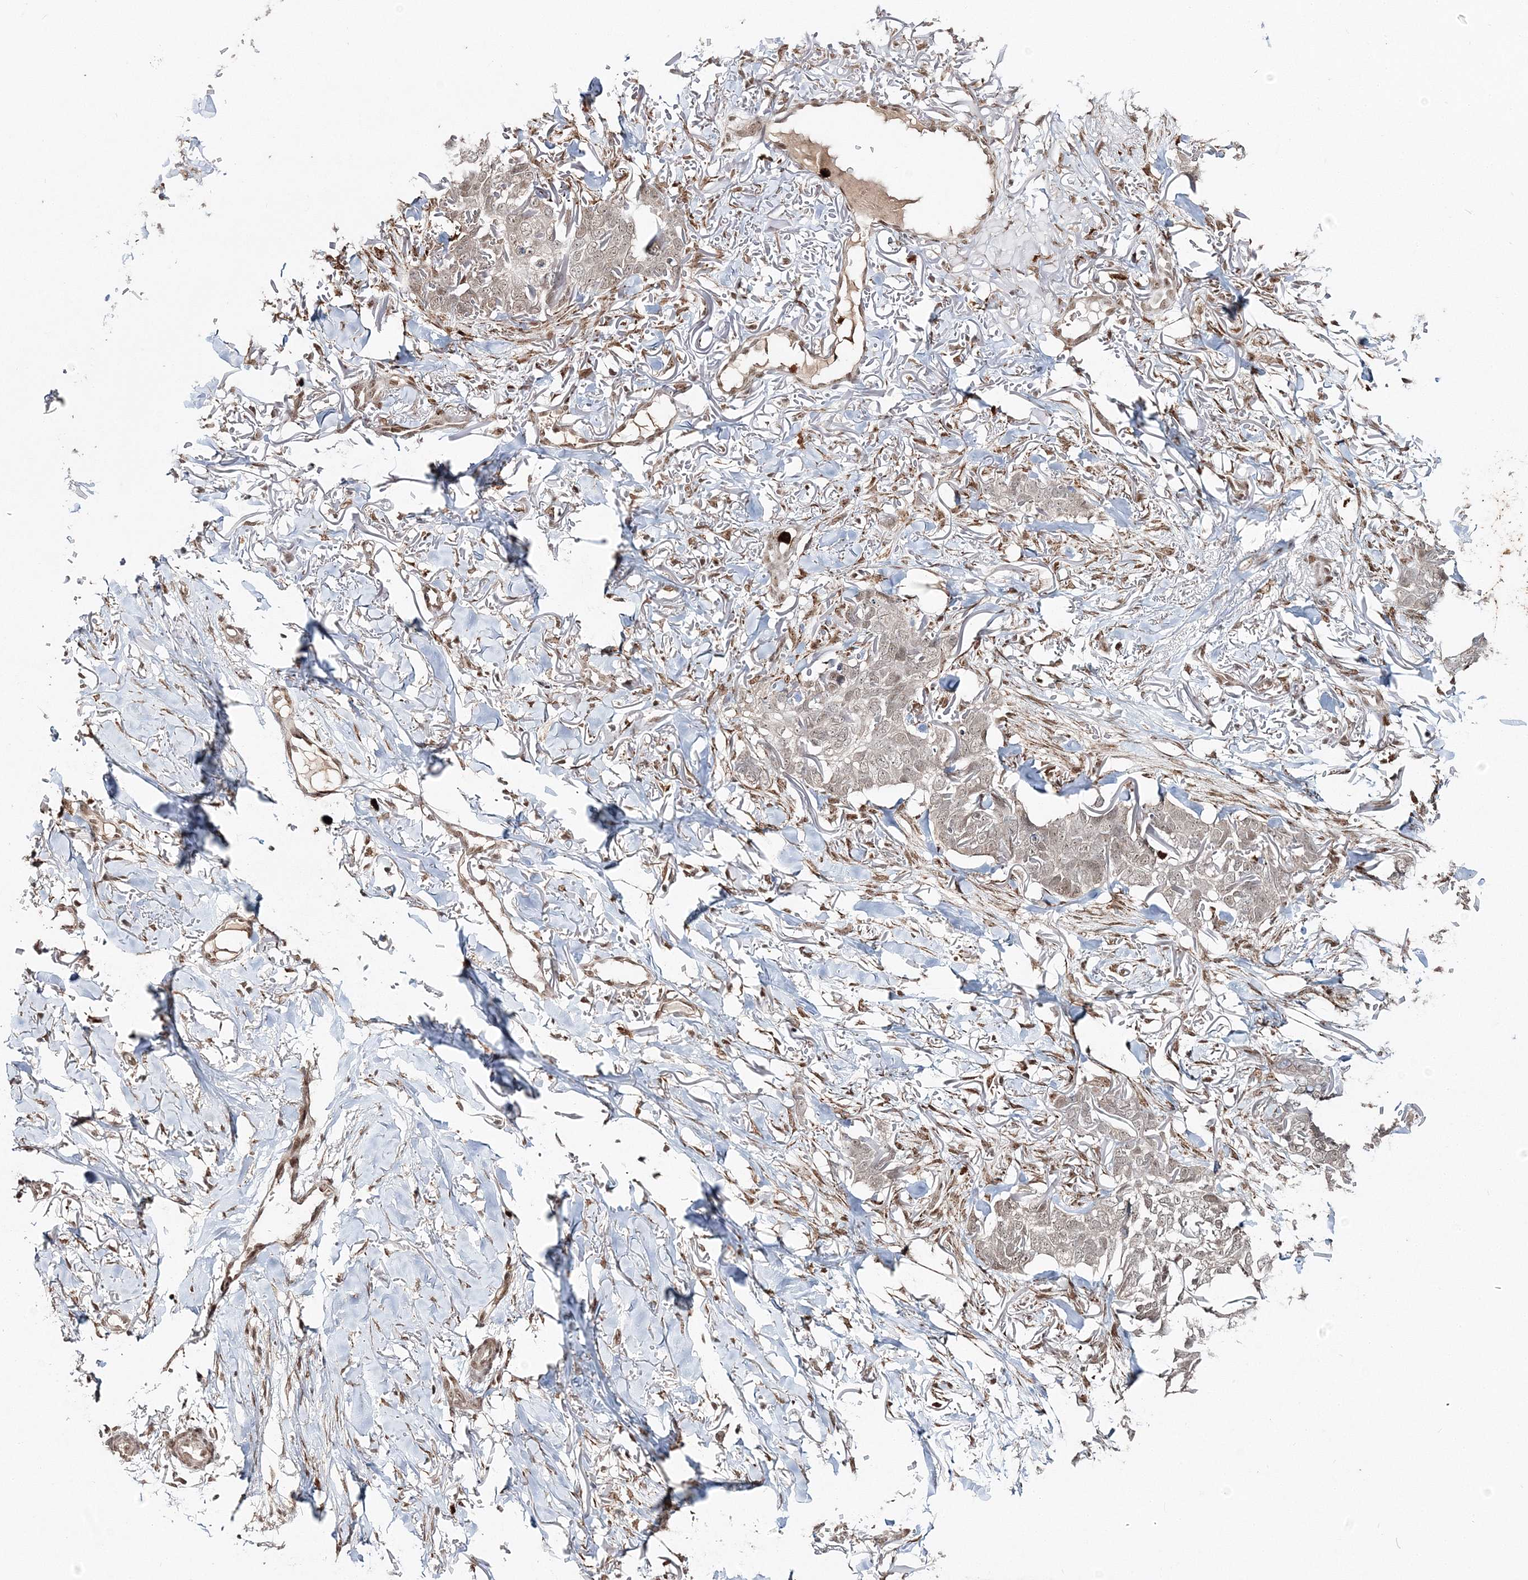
{"staining": {"intensity": "weak", "quantity": ">75%", "location": "nuclear"}, "tissue": "skin cancer", "cell_type": "Tumor cells", "image_type": "cancer", "snomed": [{"axis": "morphology", "description": "Normal tissue, NOS"}, {"axis": "morphology", "description": "Basal cell carcinoma"}, {"axis": "topography", "description": "Skin"}], "caption": "Human basal cell carcinoma (skin) stained with a protein marker displays weak staining in tumor cells.", "gene": "QRICH1", "patient": {"sex": "male", "age": 77}}